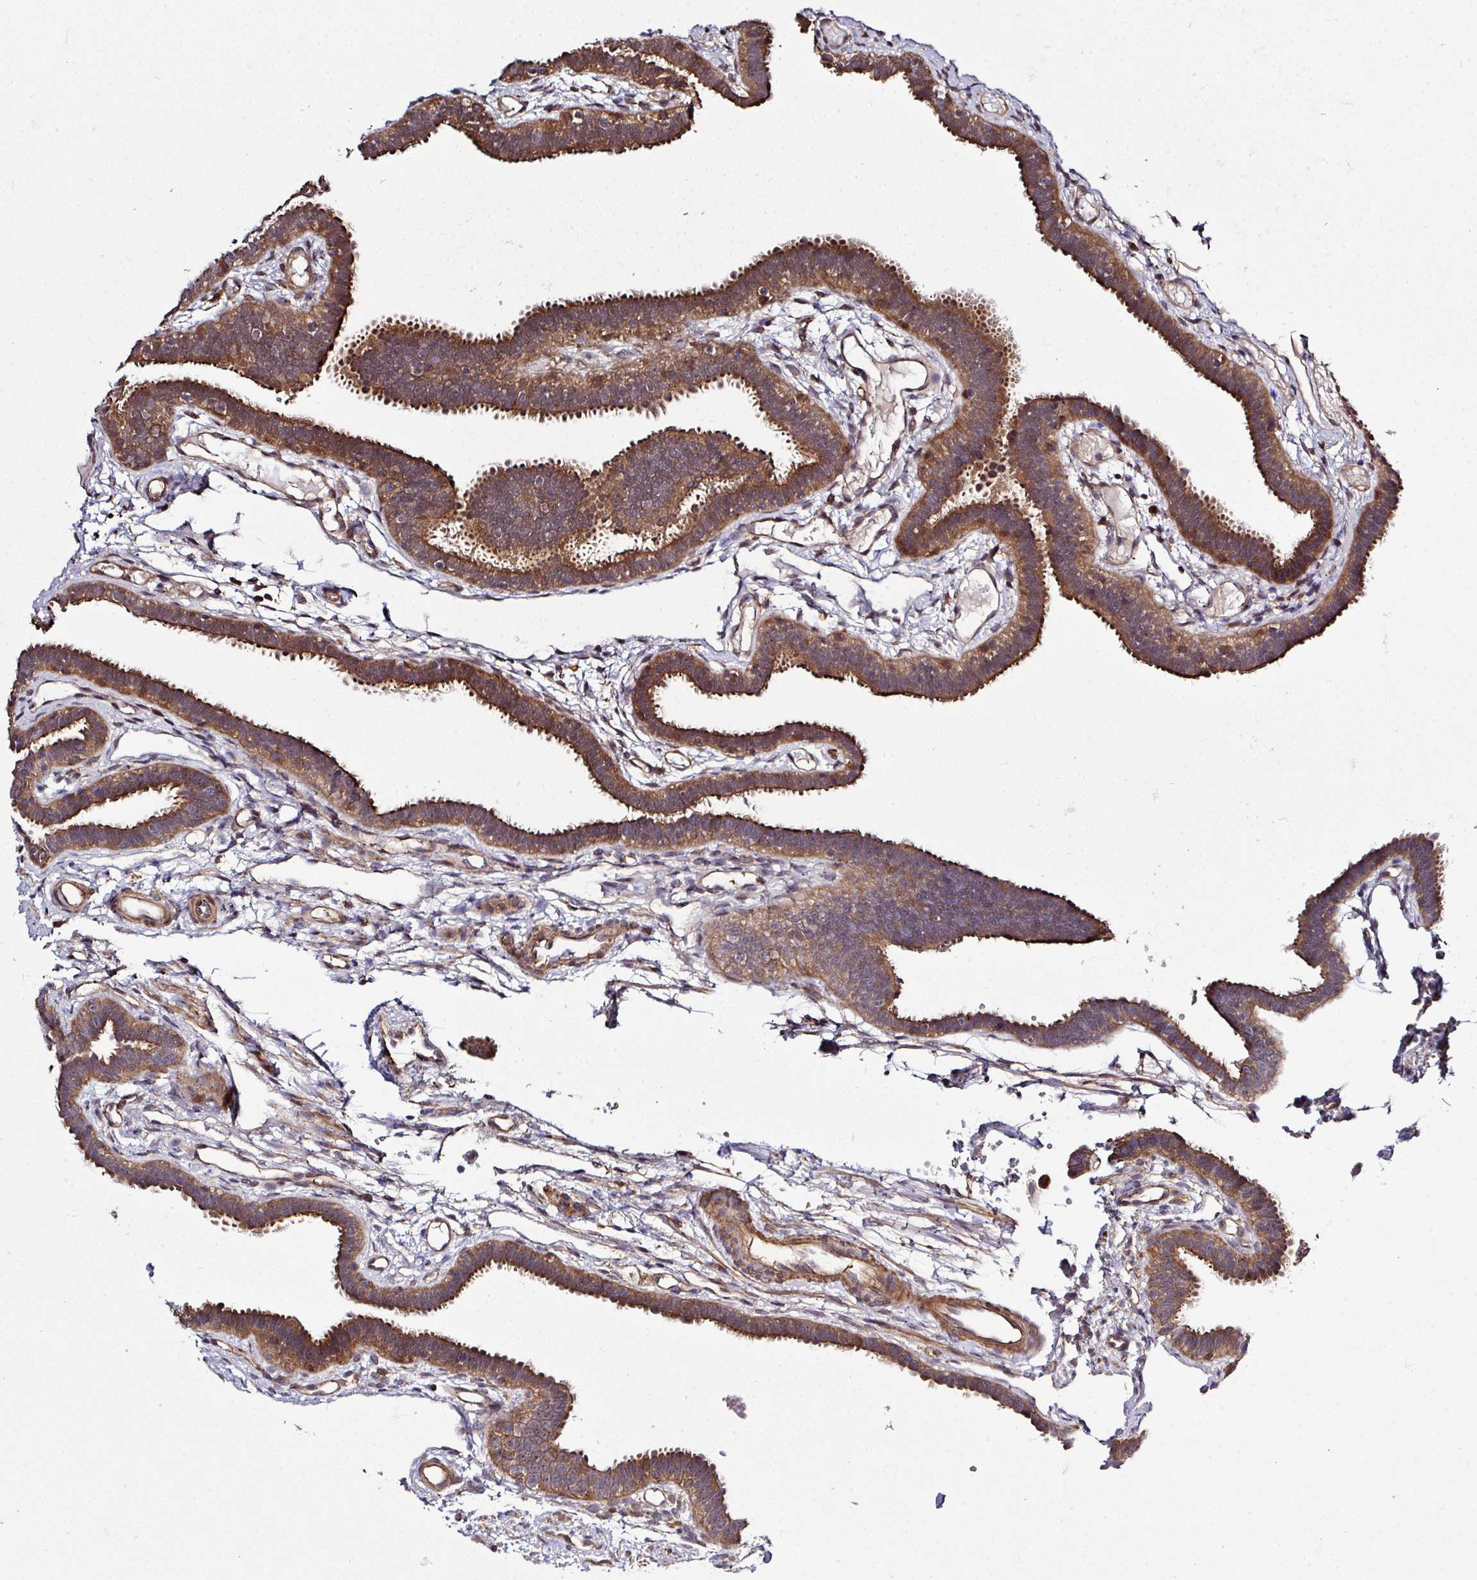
{"staining": {"intensity": "moderate", "quantity": ">75%", "location": "cytoplasmic/membranous"}, "tissue": "fallopian tube", "cell_type": "Glandular cells", "image_type": "normal", "snomed": [{"axis": "morphology", "description": "Normal tissue, NOS"}, {"axis": "topography", "description": "Fallopian tube"}], "caption": "Immunohistochemical staining of unremarkable human fallopian tube exhibits medium levels of moderate cytoplasmic/membranous expression in about >75% of glandular cells. Nuclei are stained in blue.", "gene": "ARPIN", "patient": {"sex": "female", "age": 37}}